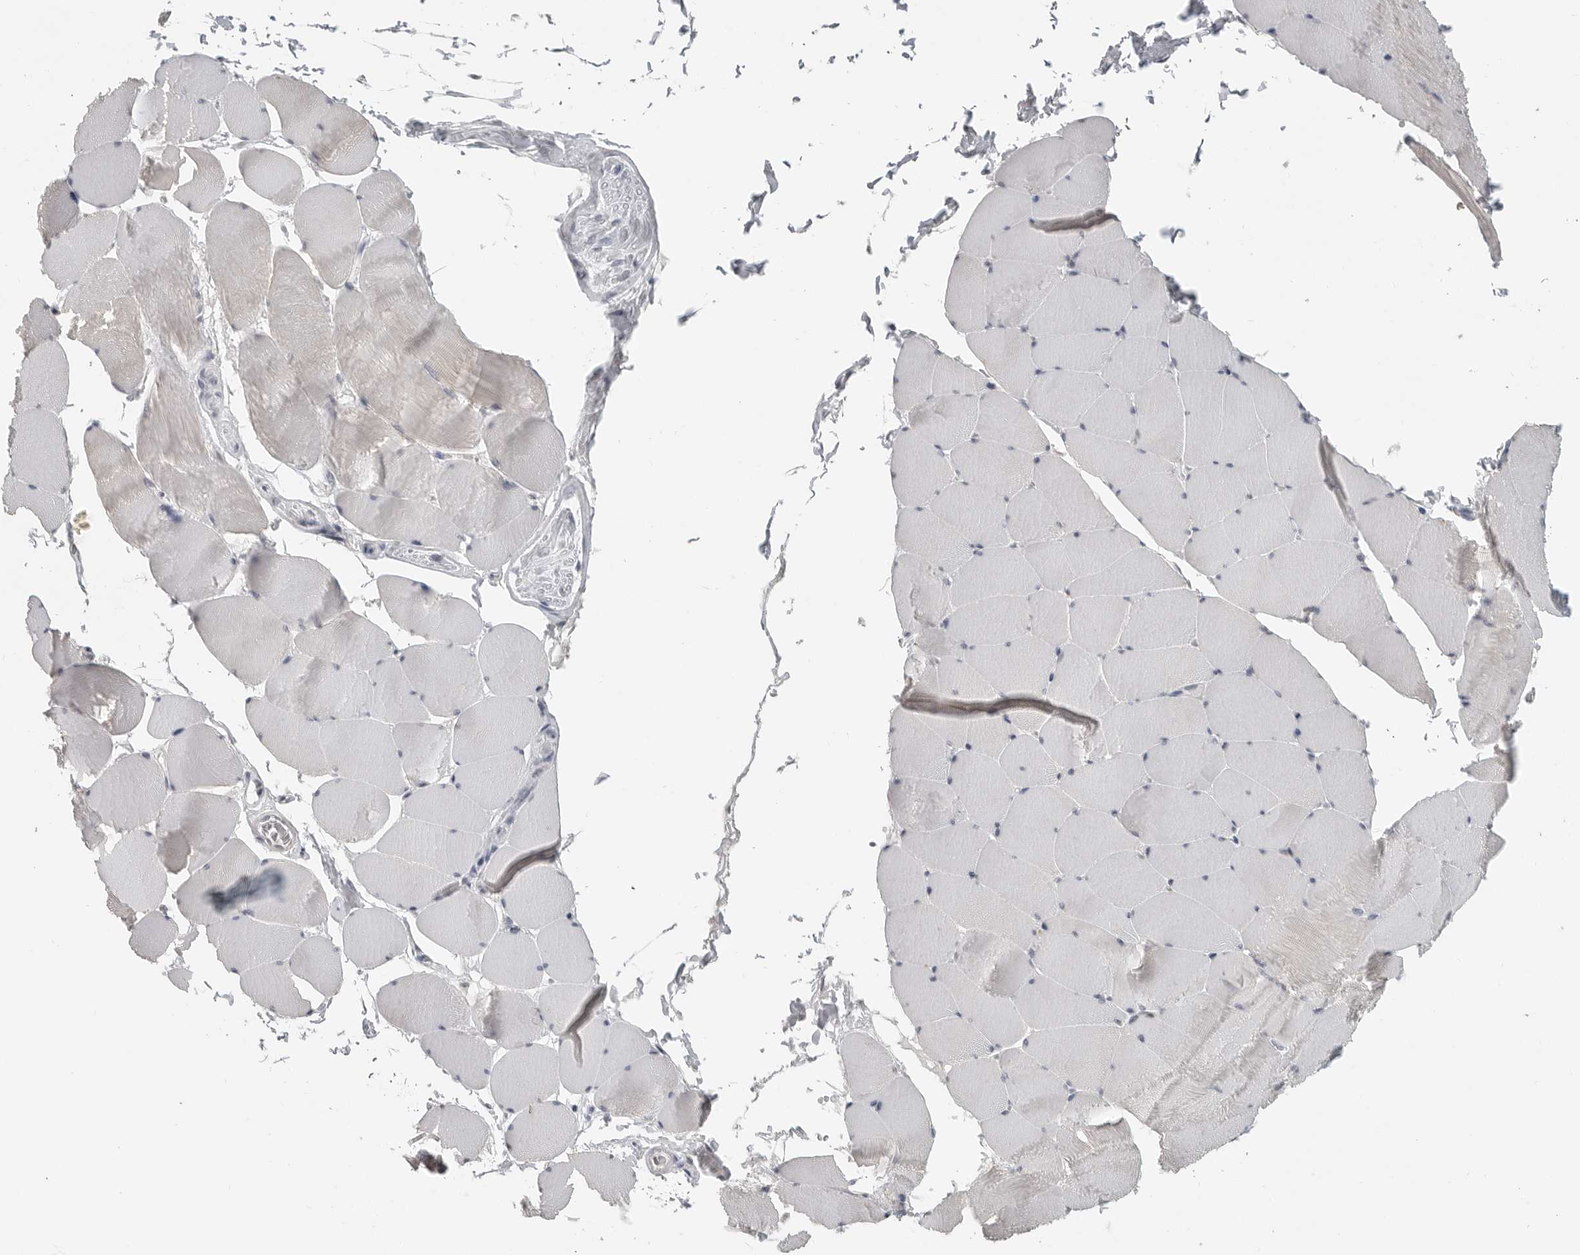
{"staining": {"intensity": "negative", "quantity": "none", "location": "none"}, "tissue": "skeletal muscle", "cell_type": "Myocytes", "image_type": "normal", "snomed": [{"axis": "morphology", "description": "Normal tissue, NOS"}, {"axis": "topography", "description": "Skeletal muscle"}], "caption": "Immunohistochemical staining of benign human skeletal muscle exhibits no significant staining in myocytes. The staining is performed using DAB (3,3'-diaminobenzidine) brown chromogen with nuclei counter-stained in using hematoxylin.", "gene": "FOXP3", "patient": {"sex": "male", "age": 62}}